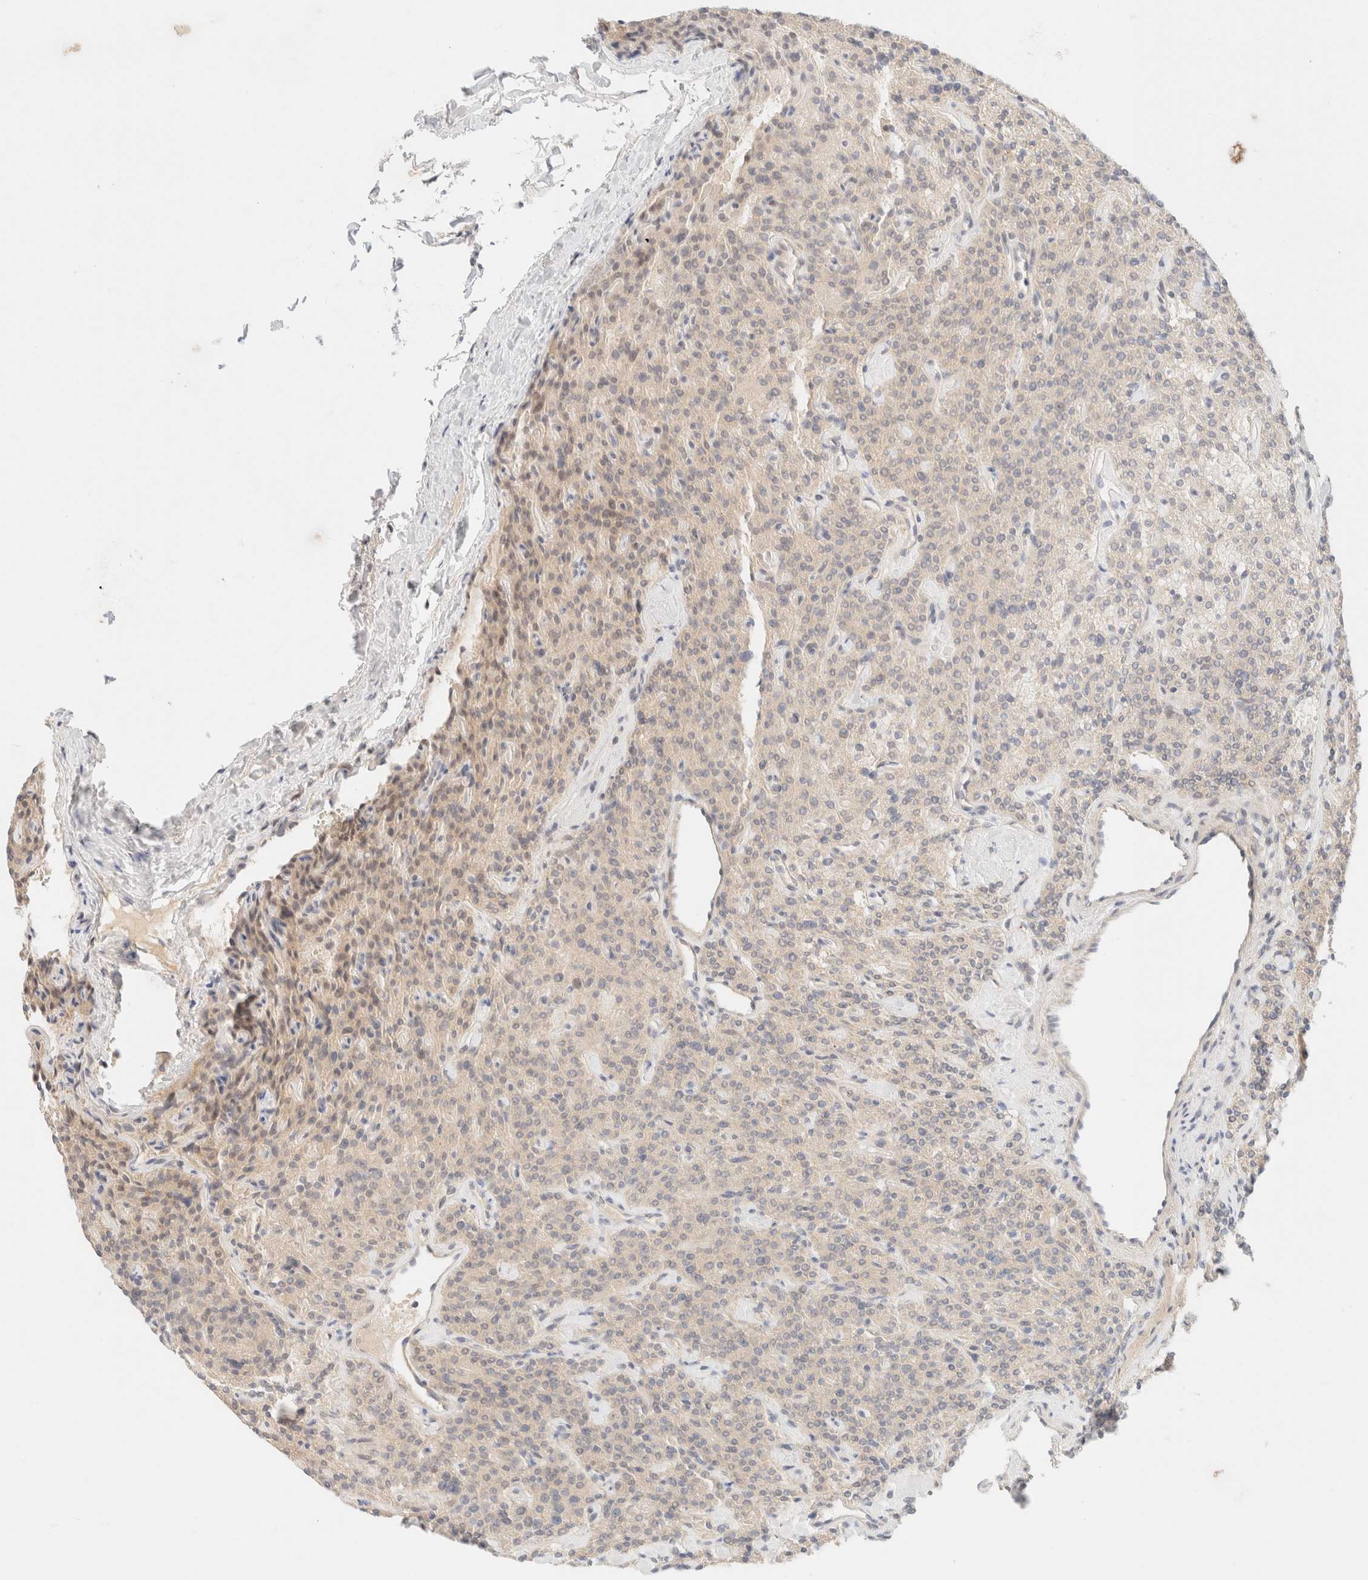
{"staining": {"intensity": "weak", "quantity": ">75%", "location": "cytoplasmic/membranous"}, "tissue": "parathyroid gland", "cell_type": "Glandular cells", "image_type": "normal", "snomed": [{"axis": "morphology", "description": "Normal tissue, NOS"}, {"axis": "topography", "description": "Parathyroid gland"}], "caption": "IHC micrograph of unremarkable parathyroid gland: human parathyroid gland stained using immunohistochemistry (IHC) displays low levels of weak protein expression localized specifically in the cytoplasmic/membranous of glandular cells, appearing as a cytoplasmic/membranous brown color.", "gene": "SGSM2", "patient": {"sex": "male", "age": 46}}